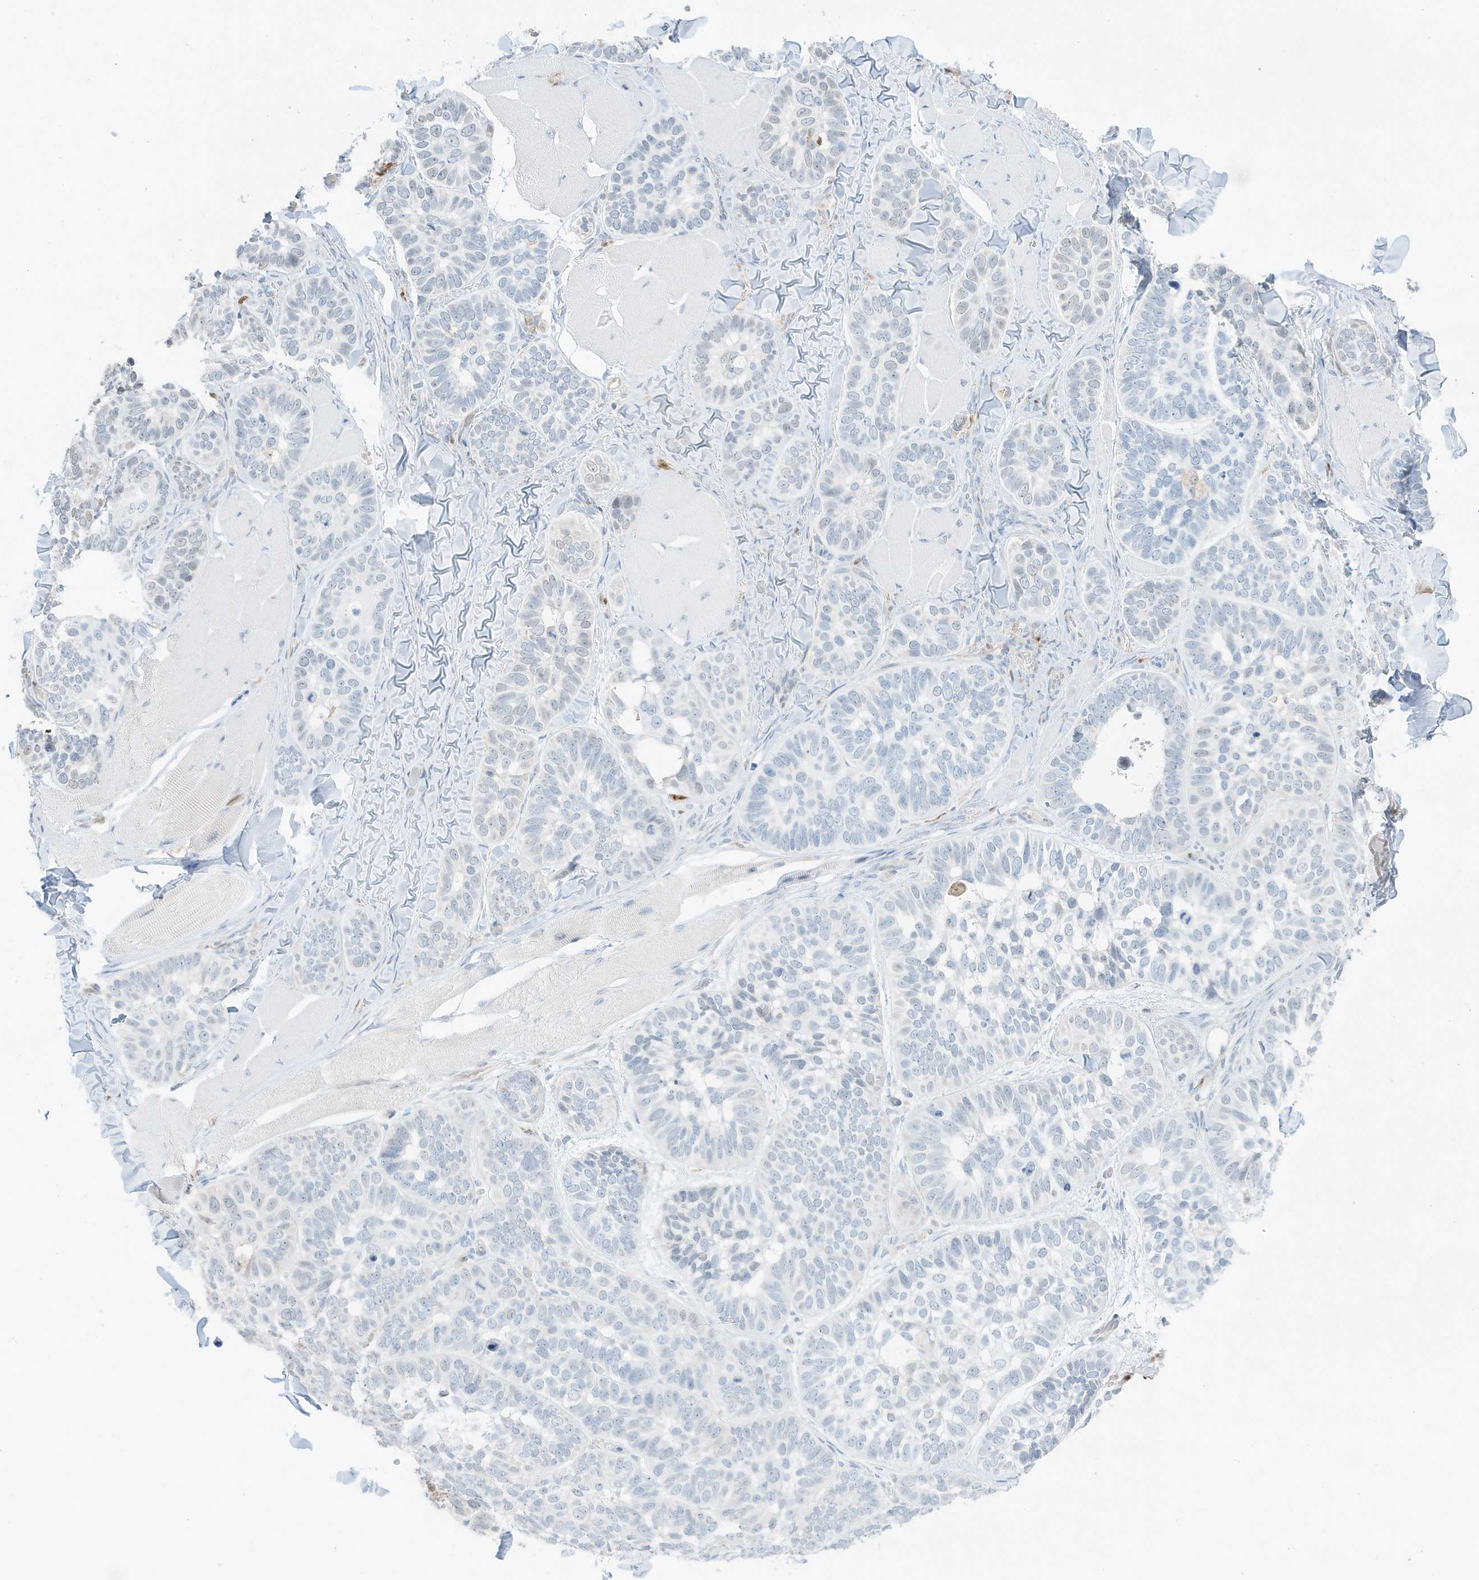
{"staining": {"intensity": "negative", "quantity": "none", "location": "none"}, "tissue": "skin cancer", "cell_type": "Tumor cells", "image_type": "cancer", "snomed": [{"axis": "morphology", "description": "Basal cell carcinoma"}, {"axis": "topography", "description": "Skin"}], "caption": "Tumor cells are negative for protein expression in human skin basal cell carcinoma.", "gene": "GCA", "patient": {"sex": "male", "age": 62}}